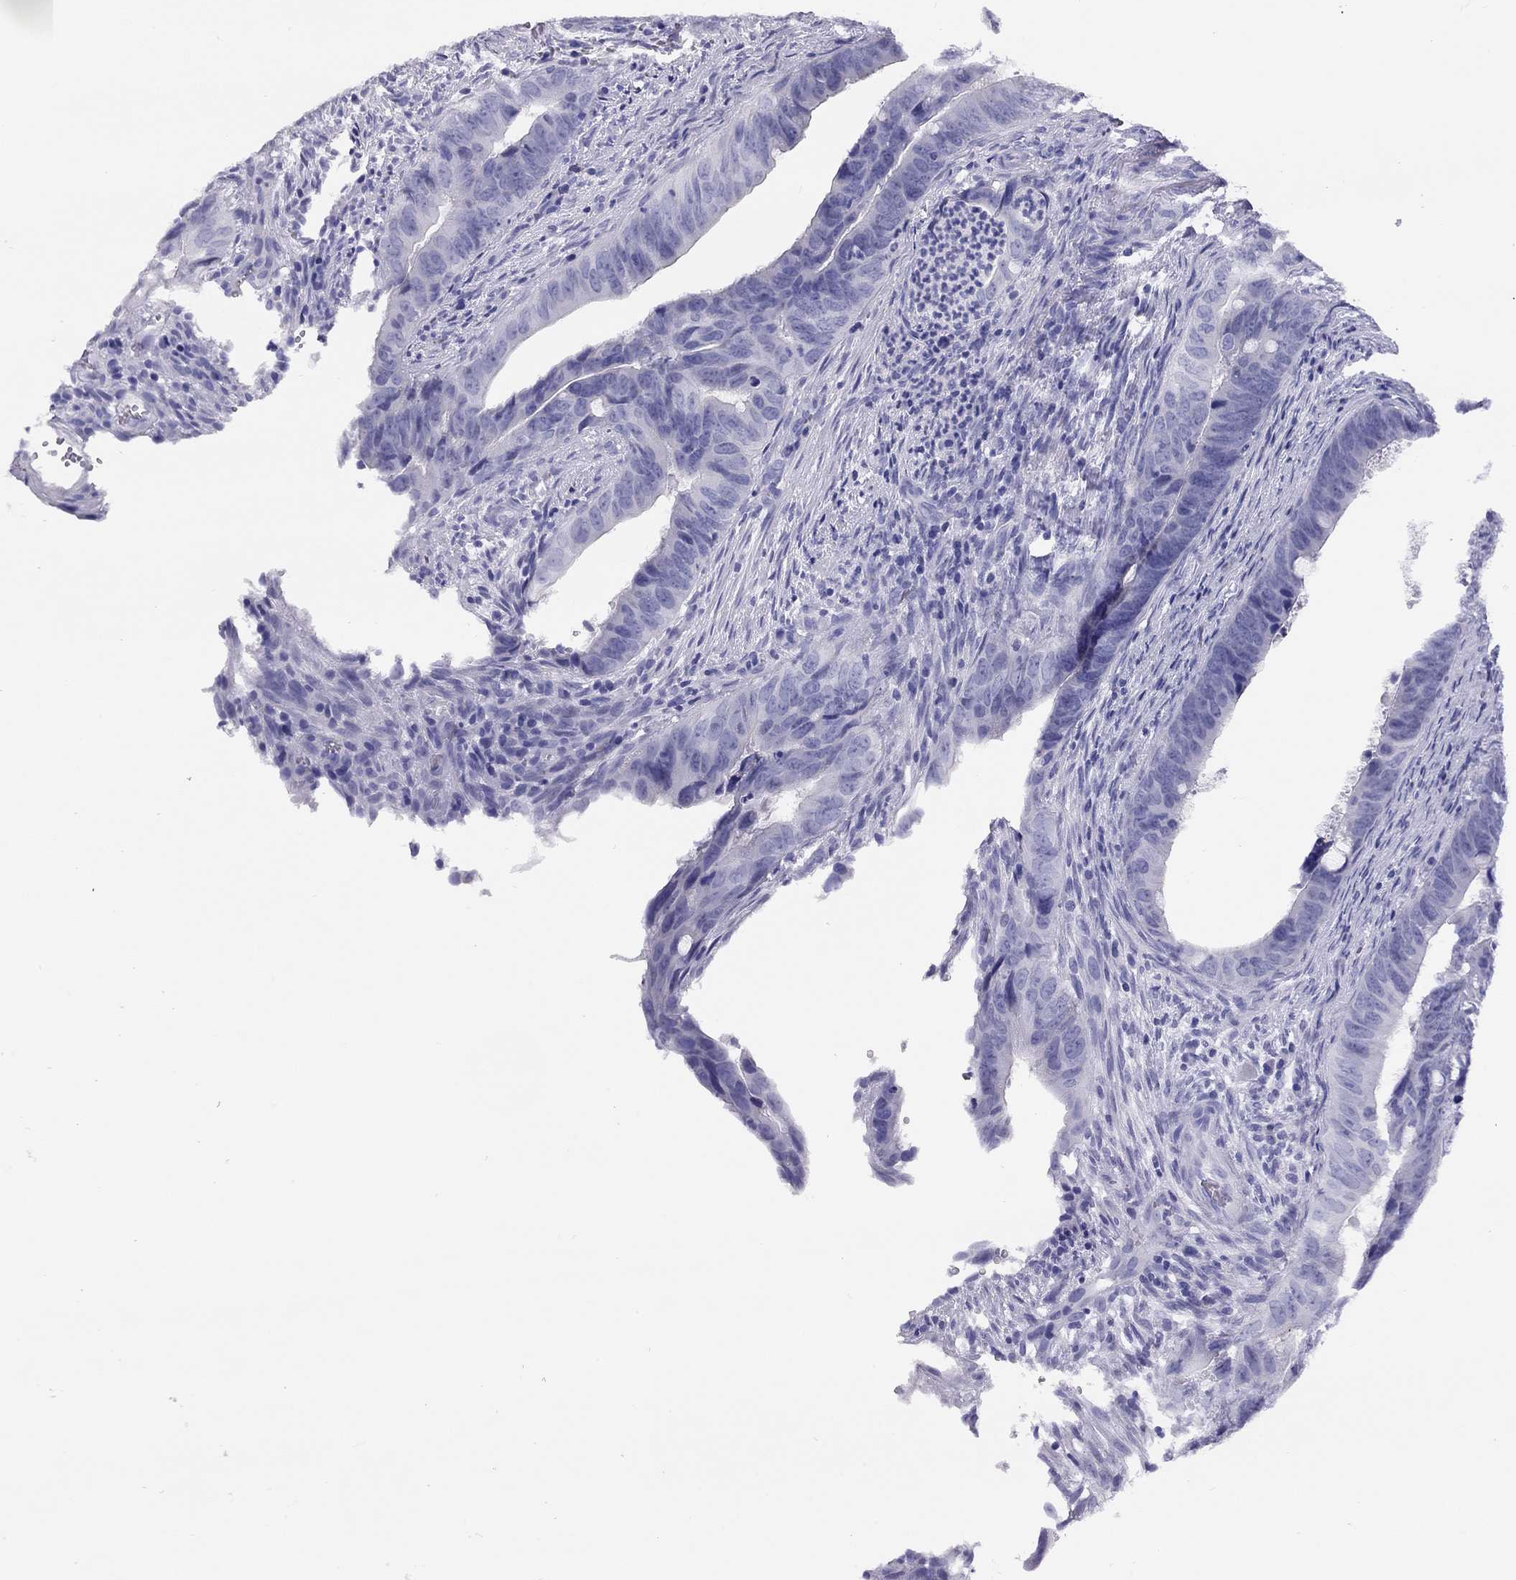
{"staining": {"intensity": "negative", "quantity": "none", "location": "none"}, "tissue": "colorectal cancer", "cell_type": "Tumor cells", "image_type": "cancer", "snomed": [{"axis": "morphology", "description": "Adenocarcinoma, NOS"}, {"axis": "topography", "description": "Colon"}], "caption": "This is a micrograph of immunohistochemistry staining of colorectal cancer (adenocarcinoma), which shows no expression in tumor cells.", "gene": "LRIT2", "patient": {"sex": "female", "age": 82}}